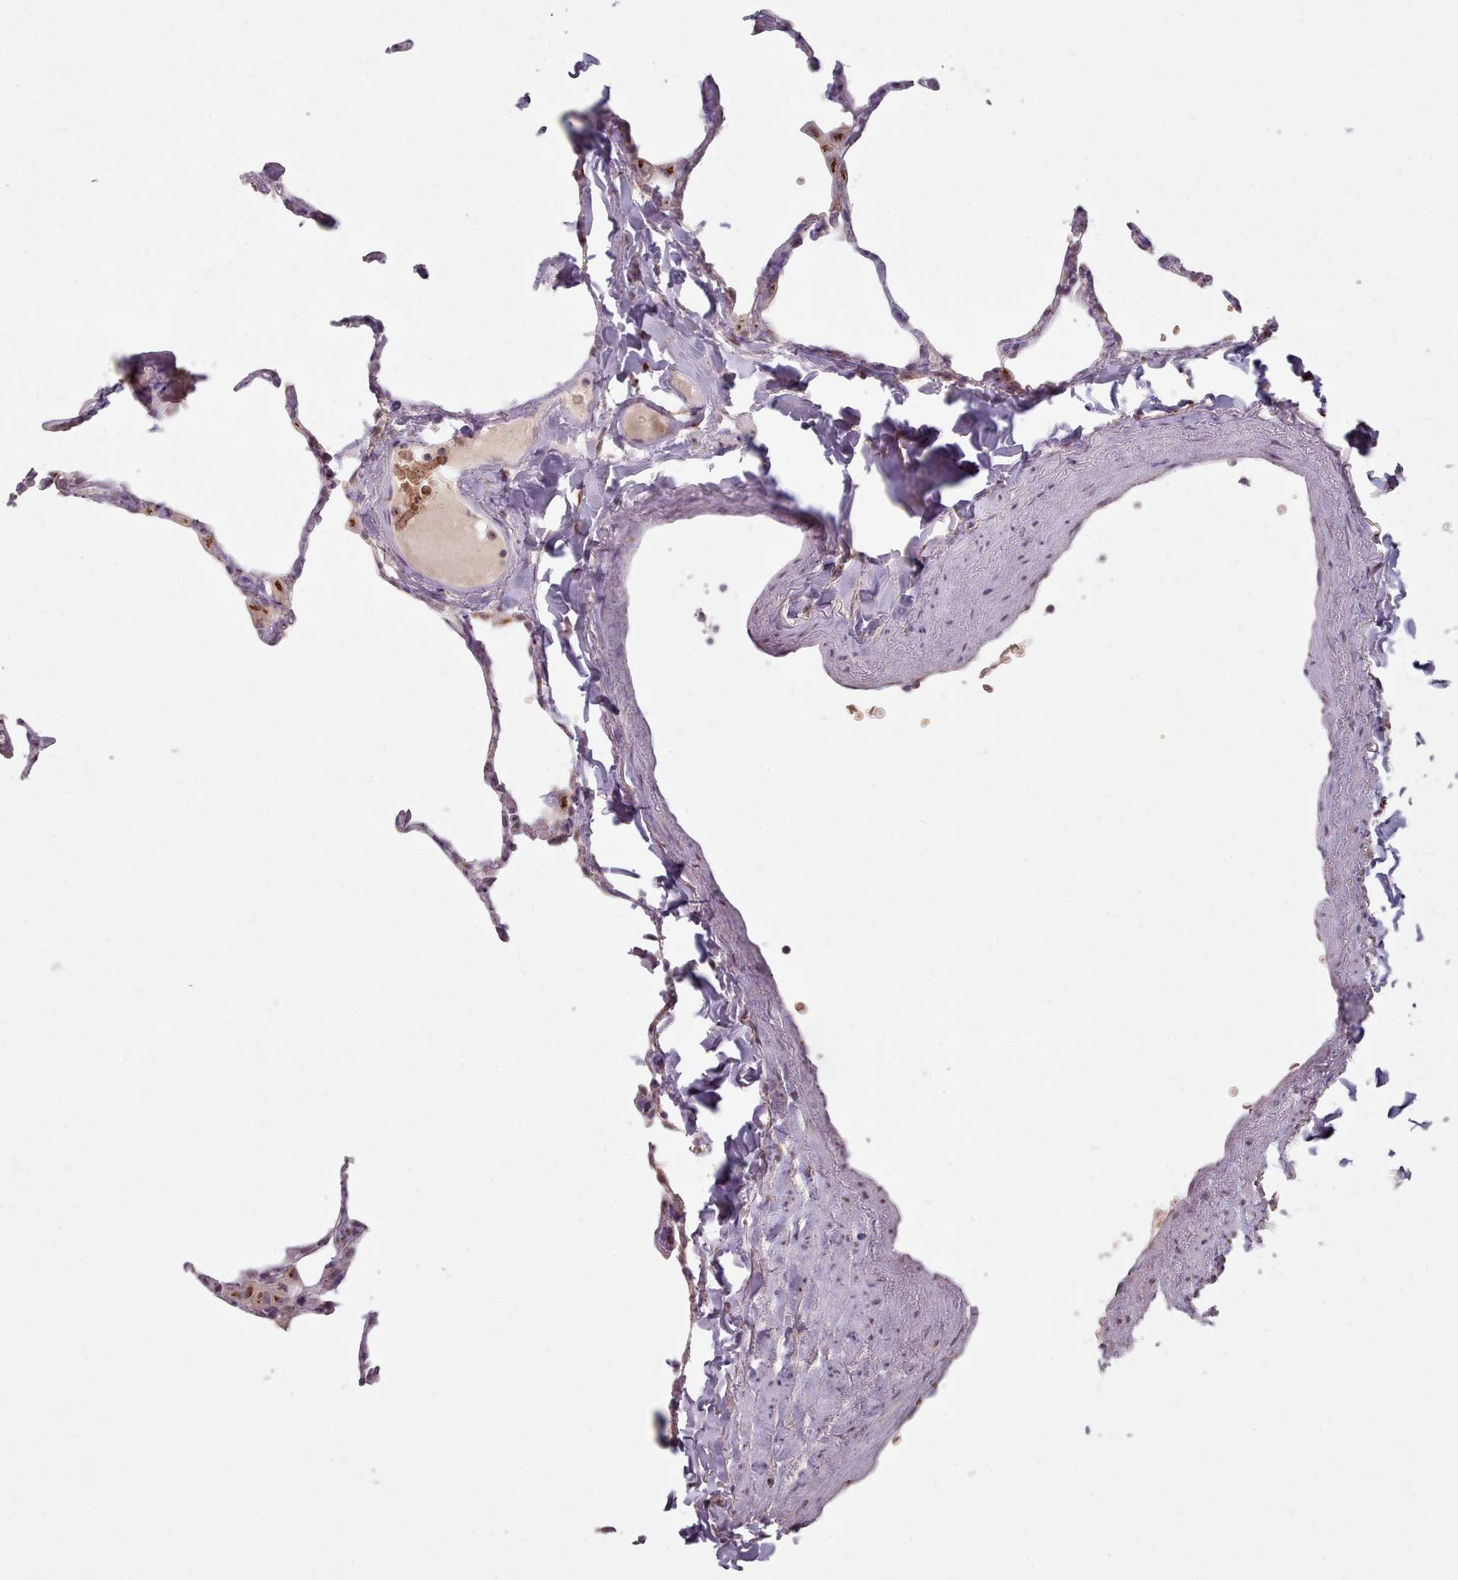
{"staining": {"intensity": "negative", "quantity": "none", "location": "none"}, "tissue": "lung", "cell_type": "Alveolar cells", "image_type": "normal", "snomed": [{"axis": "morphology", "description": "Normal tissue, NOS"}, {"axis": "topography", "description": "Lung"}], "caption": "Immunohistochemistry (IHC) micrograph of normal lung stained for a protein (brown), which exhibits no staining in alveolar cells.", "gene": "MAN1B1", "patient": {"sex": "male", "age": 65}}